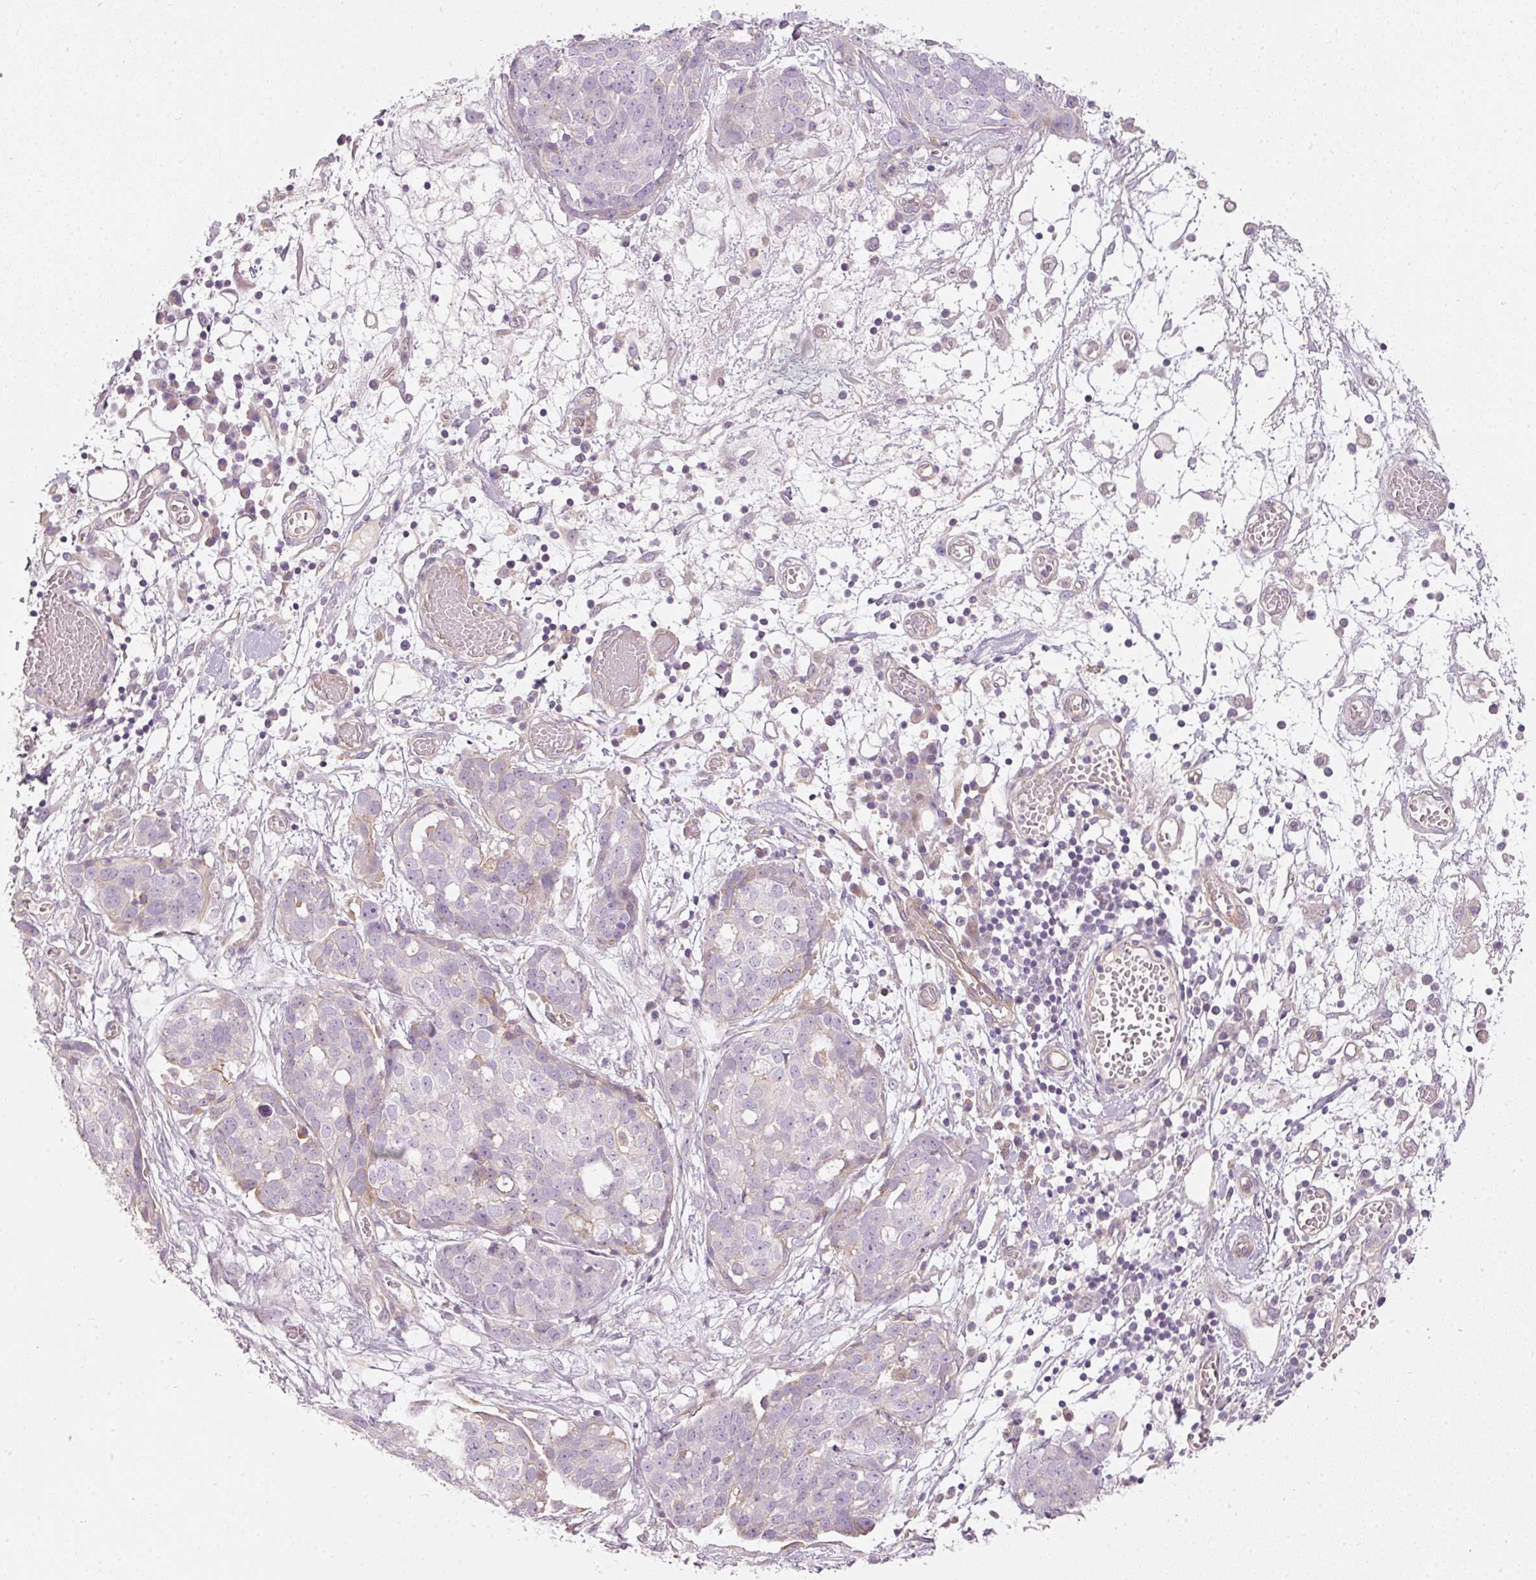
{"staining": {"intensity": "negative", "quantity": "none", "location": "none"}, "tissue": "ovarian cancer", "cell_type": "Tumor cells", "image_type": "cancer", "snomed": [{"axis": "morphology", "description": "Cystadenocarcinoma, serous, NOS"}, {"axis": "topography", "description": "Soft tissue"}, {"axis": "topography", "description": "Ovary"}], "caption": "A photomicrograph of human ovarian serous cystadenocarcinoma is negative for staining in tumor cells.", "gene": "OSR2", "patient": {"sex": "female", "age": 57}}